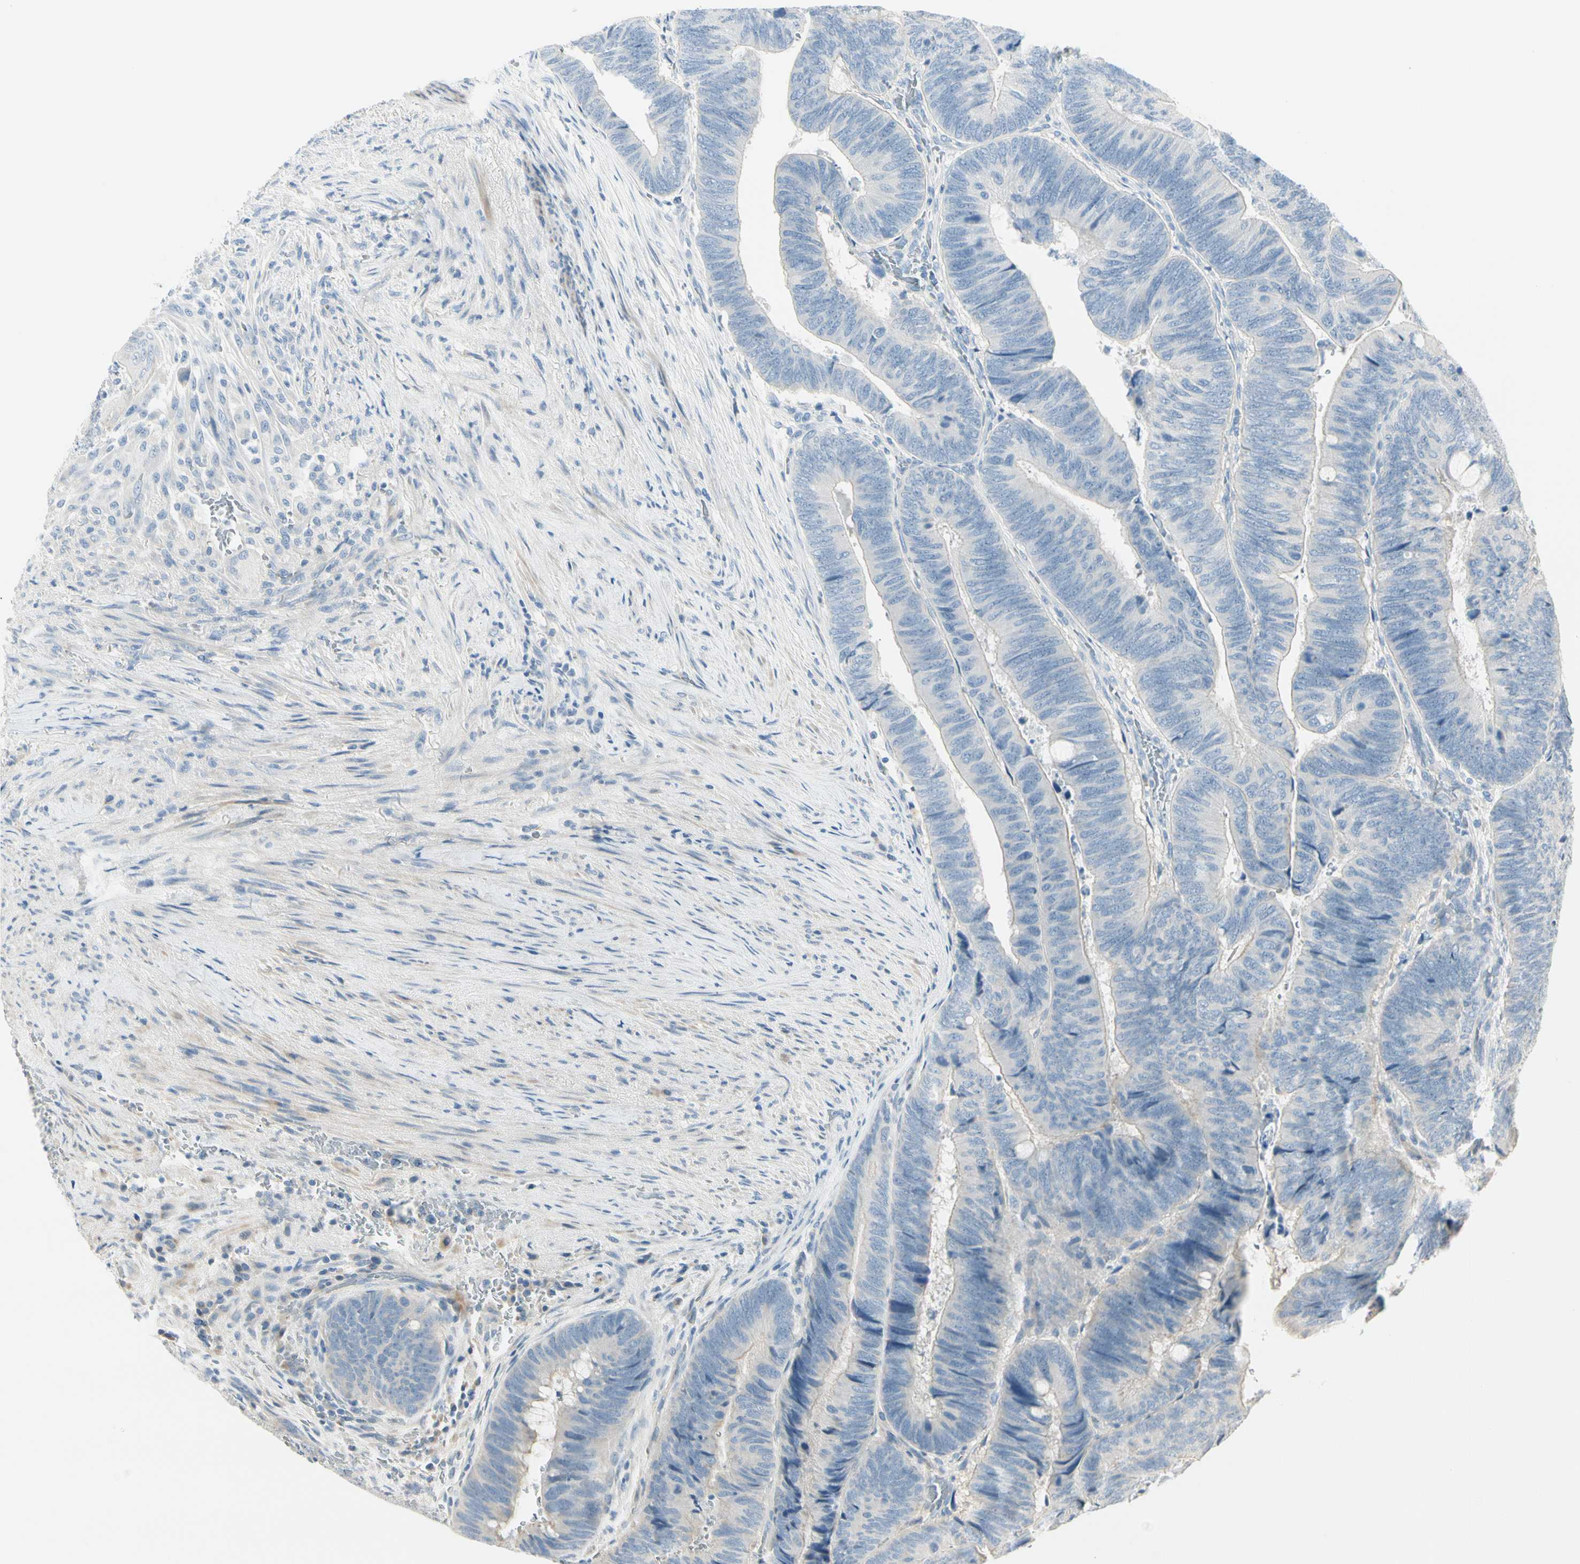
{"staining": {"intensity": "negative", "quantity": "none", "location": "none"}, "tissue": "colorectal cancer", "cell_type": "Tumor cells", "image_type": "cancer", "snomed": [{"axis": "morphology", "description": "Normal tissue, NOS"}, {"axis": "morphology", "description": "Adenocarcinoma, NOS"}, {"axis": "topography", "description": "Rectum"}, {"axis": "topography", "description": "Peripheral nerve tissue"}], "caption": "Human colorectal adenocarcinoma stained for a protein using immunohistochemistry demonstrates no expression in tumor cells.", "gene": "ADGRA3", "patient": {"sex": "male", "age": 92}}